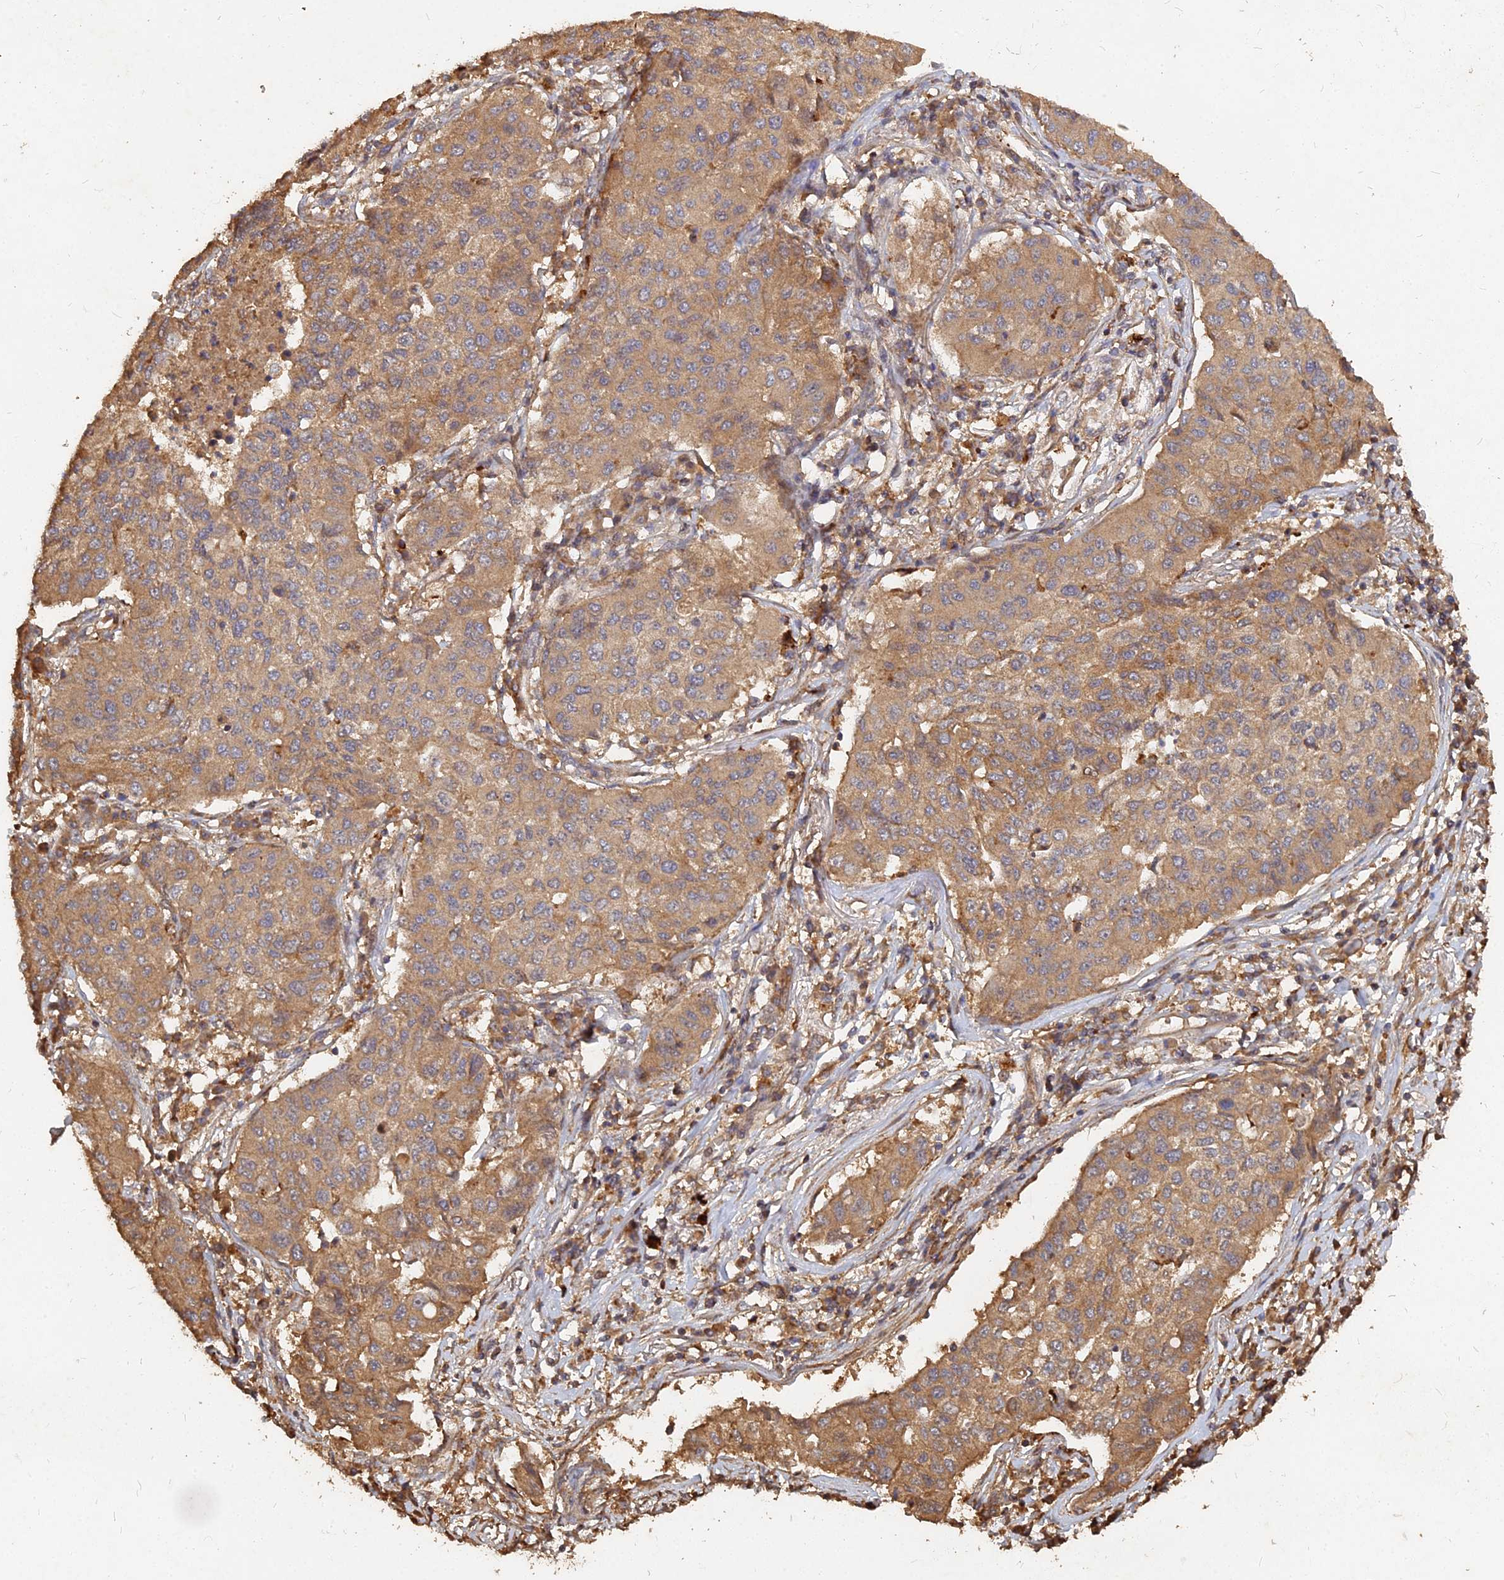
{"staining": {"intensity": "moderate", "quantity": ">75%", "location": "cytoplasmic/membranous"}, "tissue": "lung cancer", "cell_type": "Tumor cells", "image_type": "cancer", "snomed": [{"axis": "morphology", "description": "Squamous cell carcinoma, NOS"}, {"axis": "topography", "description": "Lung"}], "caption": "This image reveals squamous cell carcinoma (lung) stained with immunohistochemistry to label a protein in brown. The cytoplasmic/membranous of tumor cells show moderate positivity for the protein. Nuclei are counter-stained blue.", "gene": "UBE2W", "patient": {"sex": "male", "age": 74}}